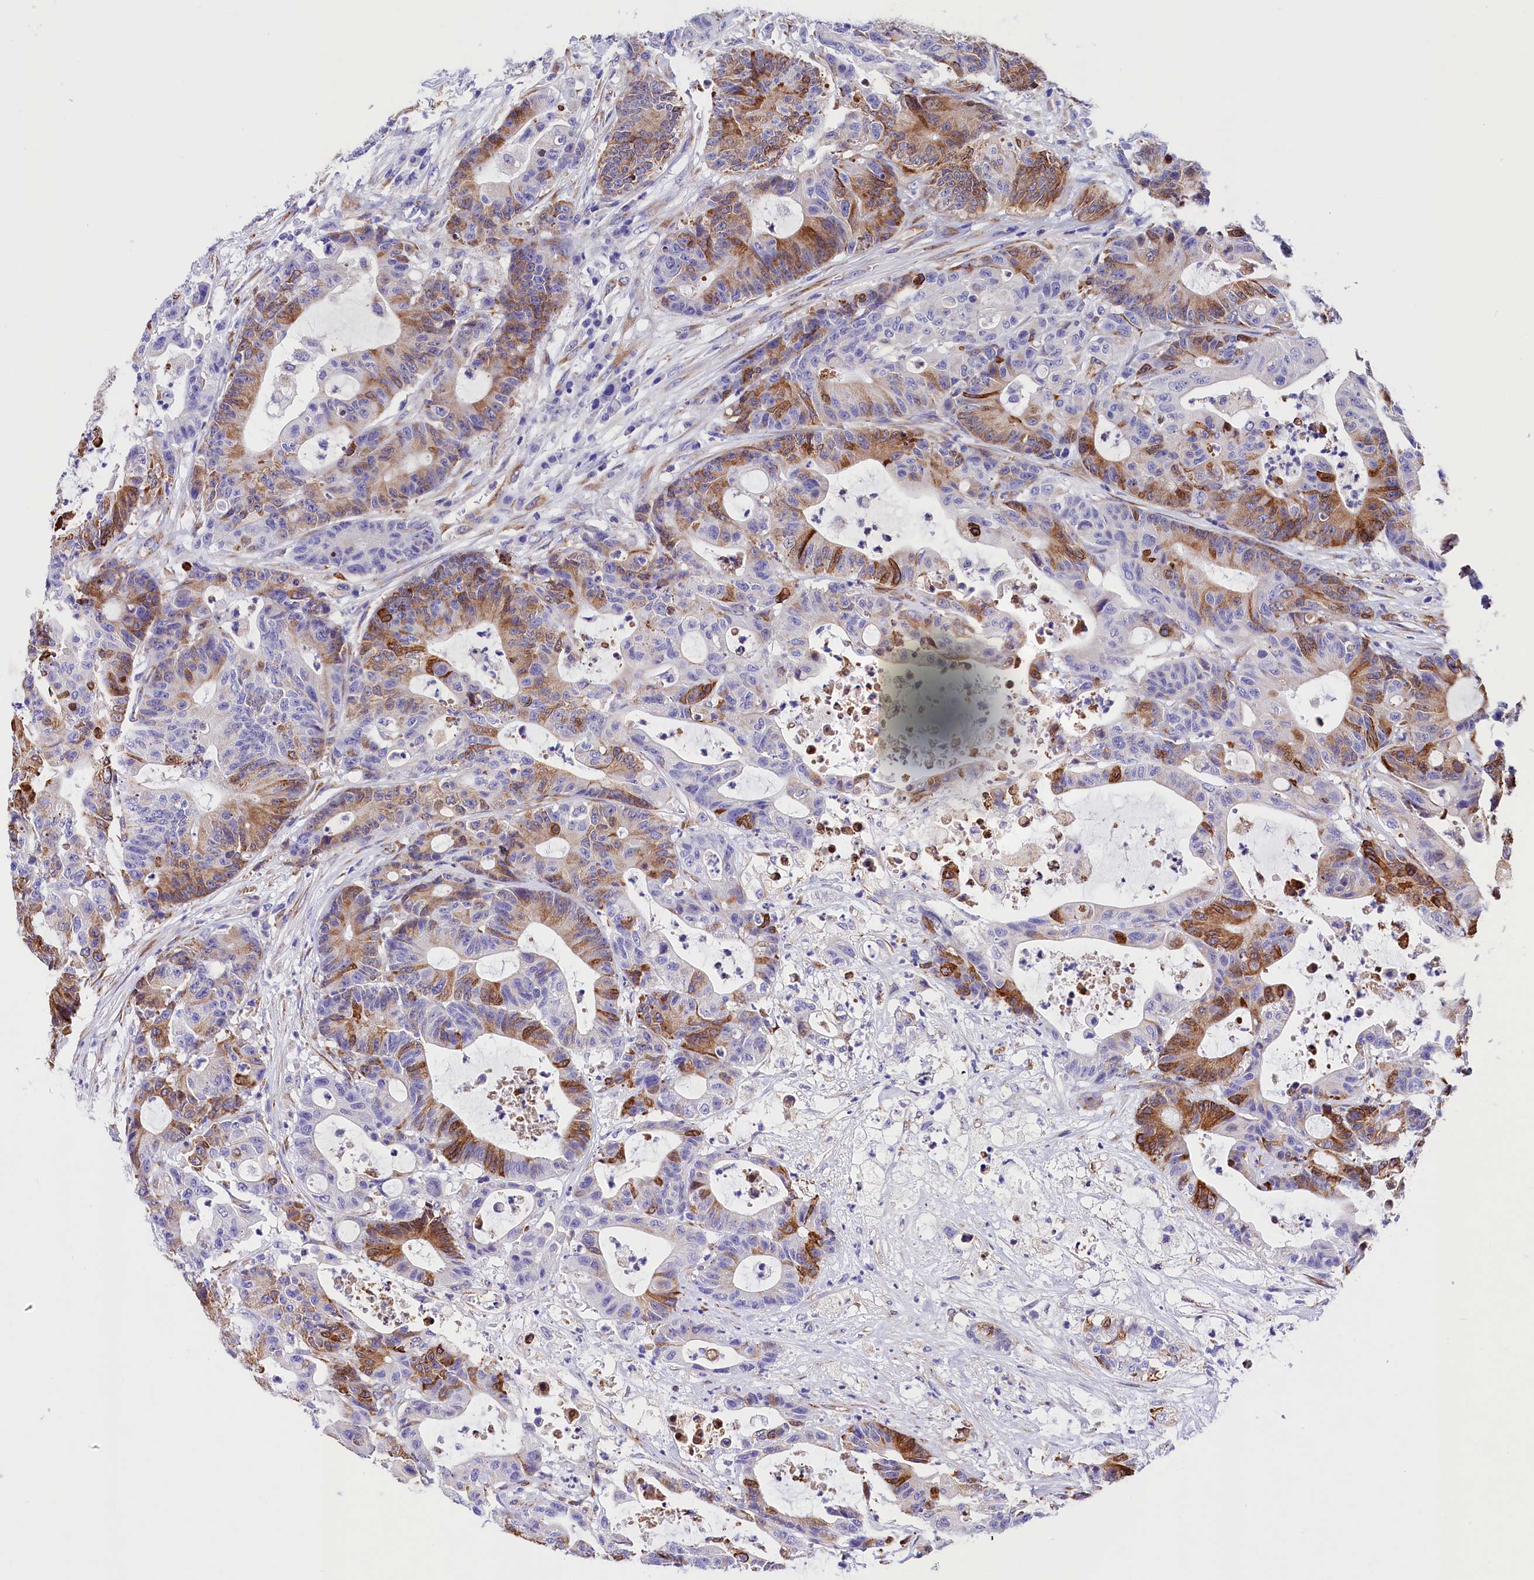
{"staining": {"intensity": "moderate", "quantity": "25%-75%", "location": "cytoplasmic/membranous"}, "tissue": "colorectal cancer", "cell_type": "Tumor cells", "image_type": "cancer", "snomed": [{"axis": "morphology", "description": "Adenocarcinoma, NOS"}, {"axis": "topography", "description": "Colon"}], "caption": "Colorectal cancer (adenocarcinoma) stained with immunohistochemistry (IHC) demonstrates moderate cytoplasmic/membranous expression in approximately 25%-75% of tumor cells.", "gene": "ITGA1", "patient": {"sex": "female", "age": 84}}